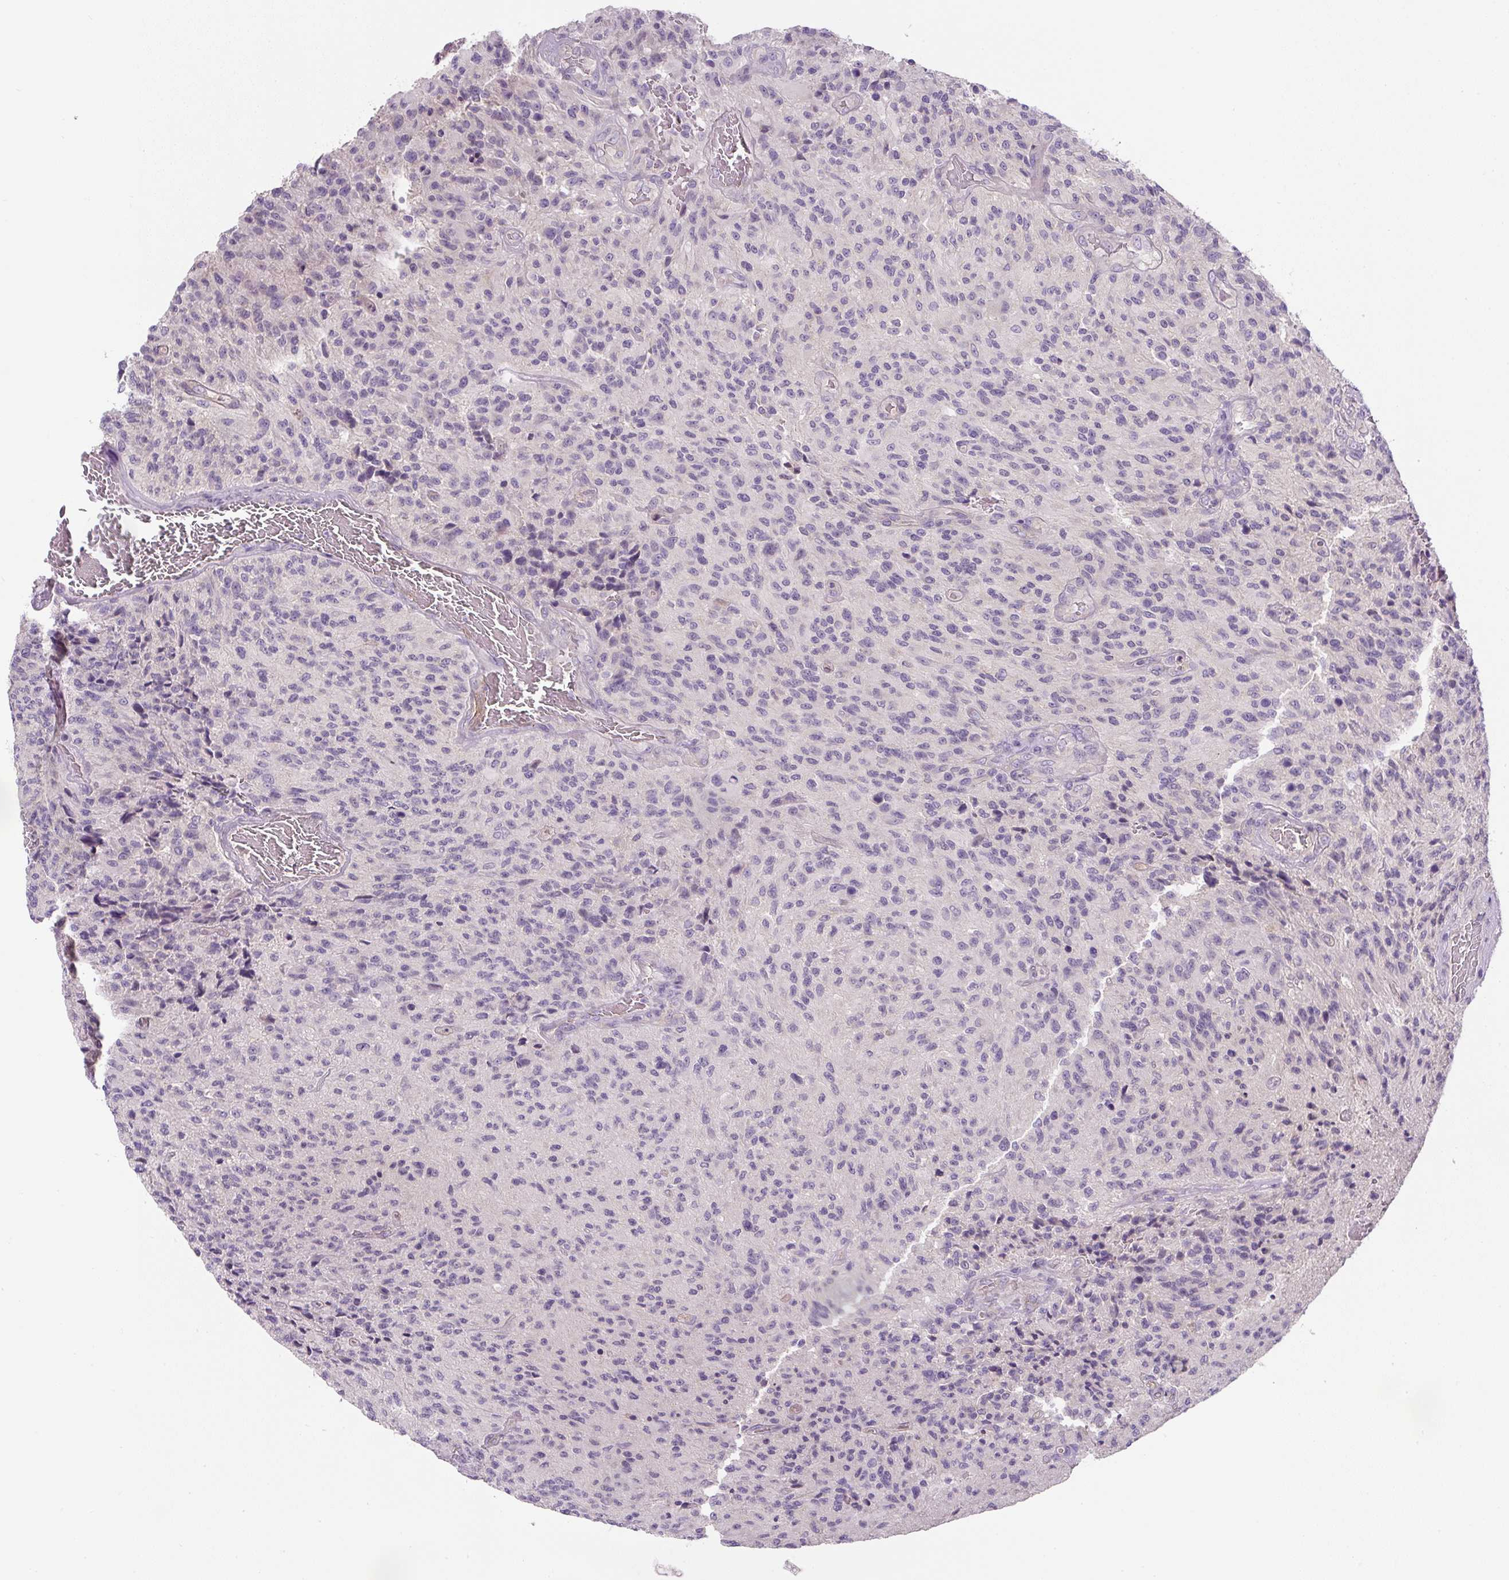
{"staining": {"intensity": "negative", "quantity": "none", "location": "none"}, "tissue": "glioma", "cell_type": "Tumor cells", "image_type": "cancer", "snomed": [{"axis": "morphology", "description": "Normal tissue, NOS"}, {"axis": "morphology", "description": "Glioma, malignant, High grade"}, {"axis": "topography", "description": "Cerebral cortex"}], "caption": "Tumor cells are negative for protein expression in human malignant glioma (high-grade).", "gene": "UBL3", "patient": {"sex": "male", "age": 56}}